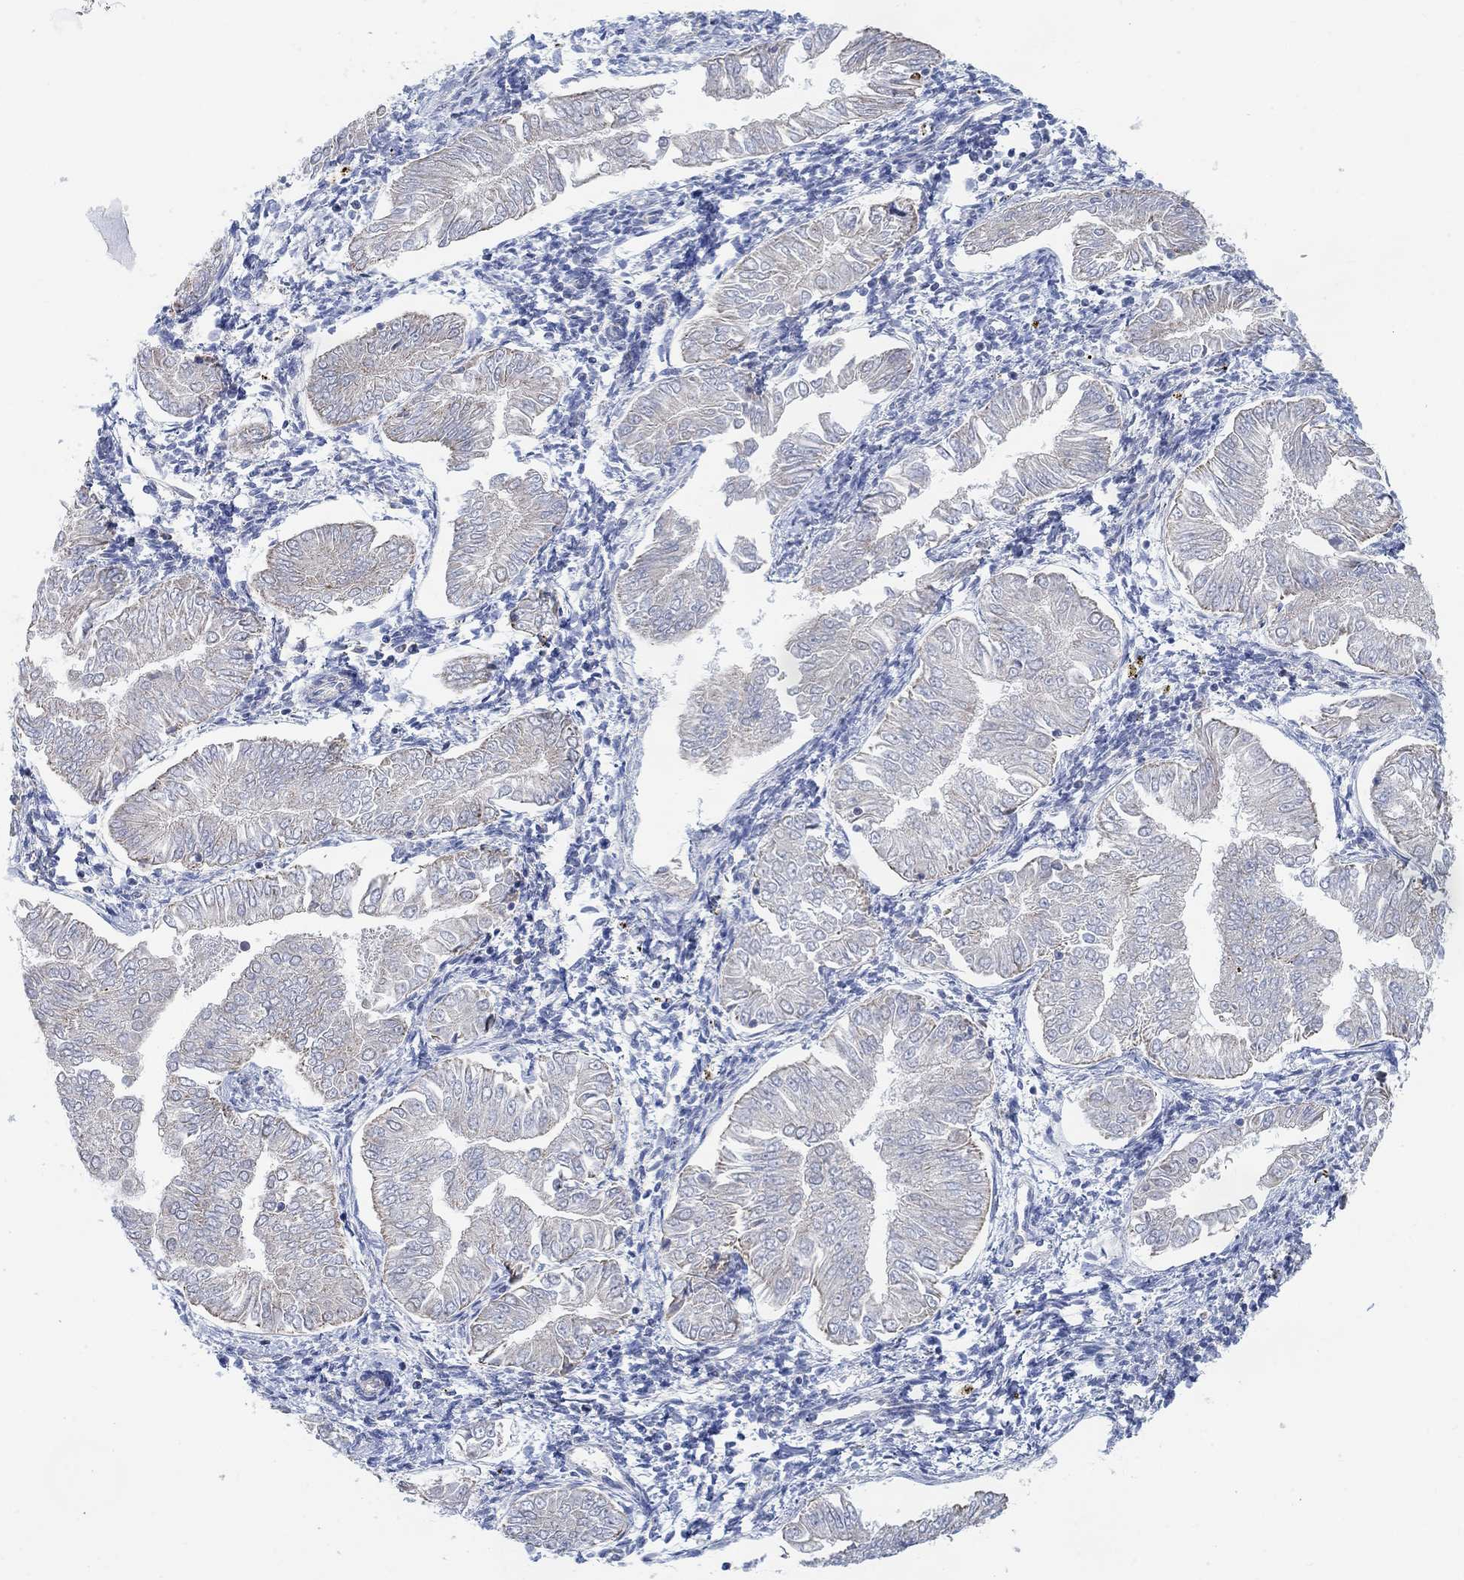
{"staining": {"intensity": "negative", "quantity": "none", "location": "none"}, "tissue": "endometrial cancer", "cell_type": "Tumor cells", "image_type": "cancer", "snomed": [{"axis": "morphology", "description": "Adenocarcinoma, NOS"}, {"axis": "topography", "description": "Endometrium"}], "caption": "A high-resolution histopathology image shows immunohistochemistry (IHC) staining of endometrial cancer (adenocarcinoma), which reveals no significant staining in tumor cells. (Stains: DAB immunohistochemistry (IHC) with hematoxylin counter stain, Microscopy: brightfield microscopy at high magnification).", "gene": "HCRTR1", "patient": {"sex": "female", "age": 53}}